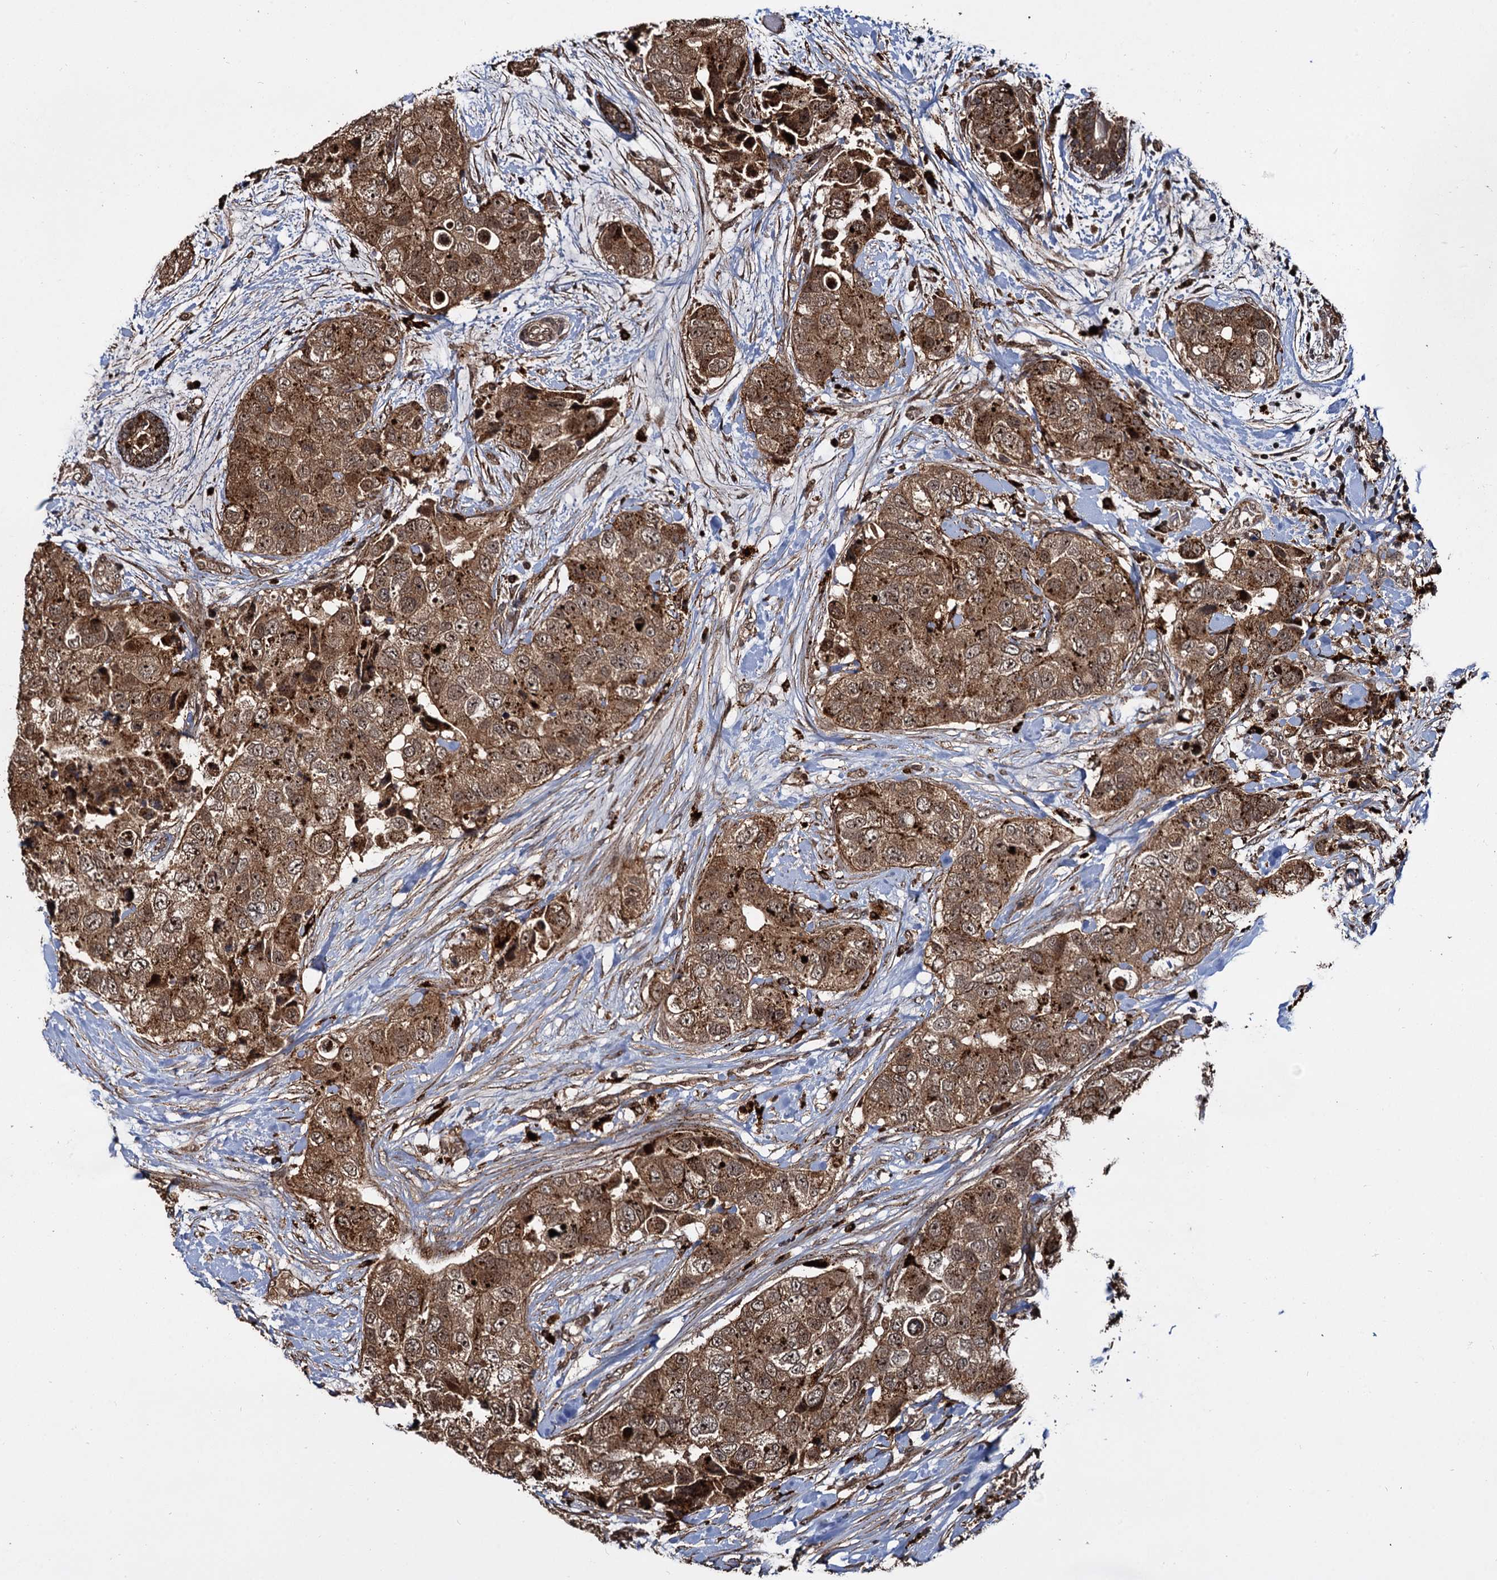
{"staining": {"intensity": "moderate", "quantity": ">75%", "location": "cytoplasmic/membranous"}, "tissue": "breast cancer", "cell_type": "Tumor cells", "image_type": "cancer", "snomed": [{"axis": "morphology", "description": "Duct carcinoma"}, {"axis": "topography", "description": "Breast"}], "caption": "Tumor cells exhibit moderate cytoplasmic/membranous staining in about >75% of cells in breast cancer.", "gene": "CEP192", "patient": {"sex": "female", "age": 62}}